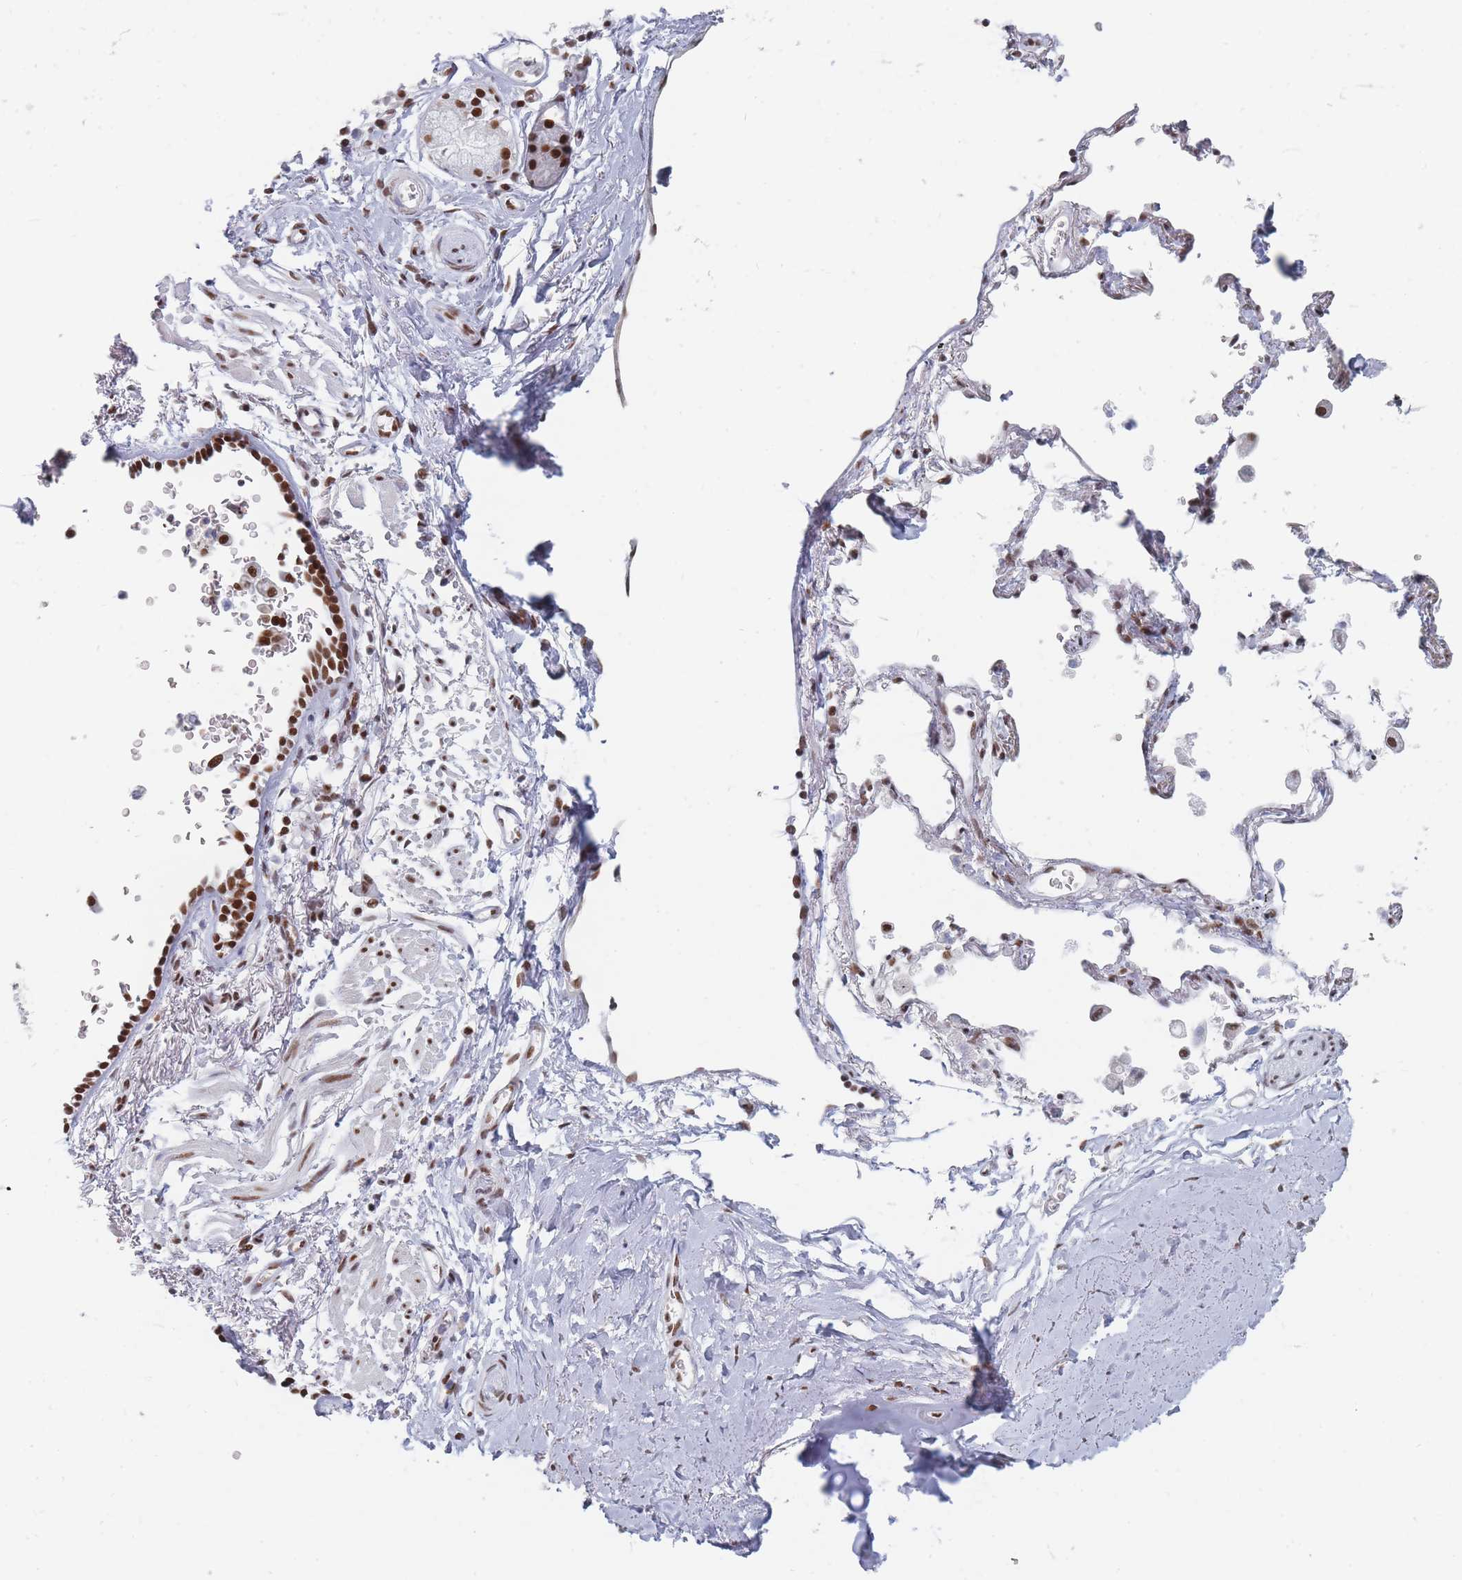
{"staining": {"intensity": "negative", "quantity": "none", "location": "none"}, "tissue": "adipose tissue", "cell_type": "Adipocytes", "image_type": "normal", "snomed": [{"axis": "morphology", "description": "Normal tissue, NOS"}, {"axis": "topography", "description": "Cartilage tissue"}], "caption": "The image shows no significant positivity in adipocytes of adipose tissue.", "gene": "SAFB2", "patient": {"sex": "male", "age": 73}}